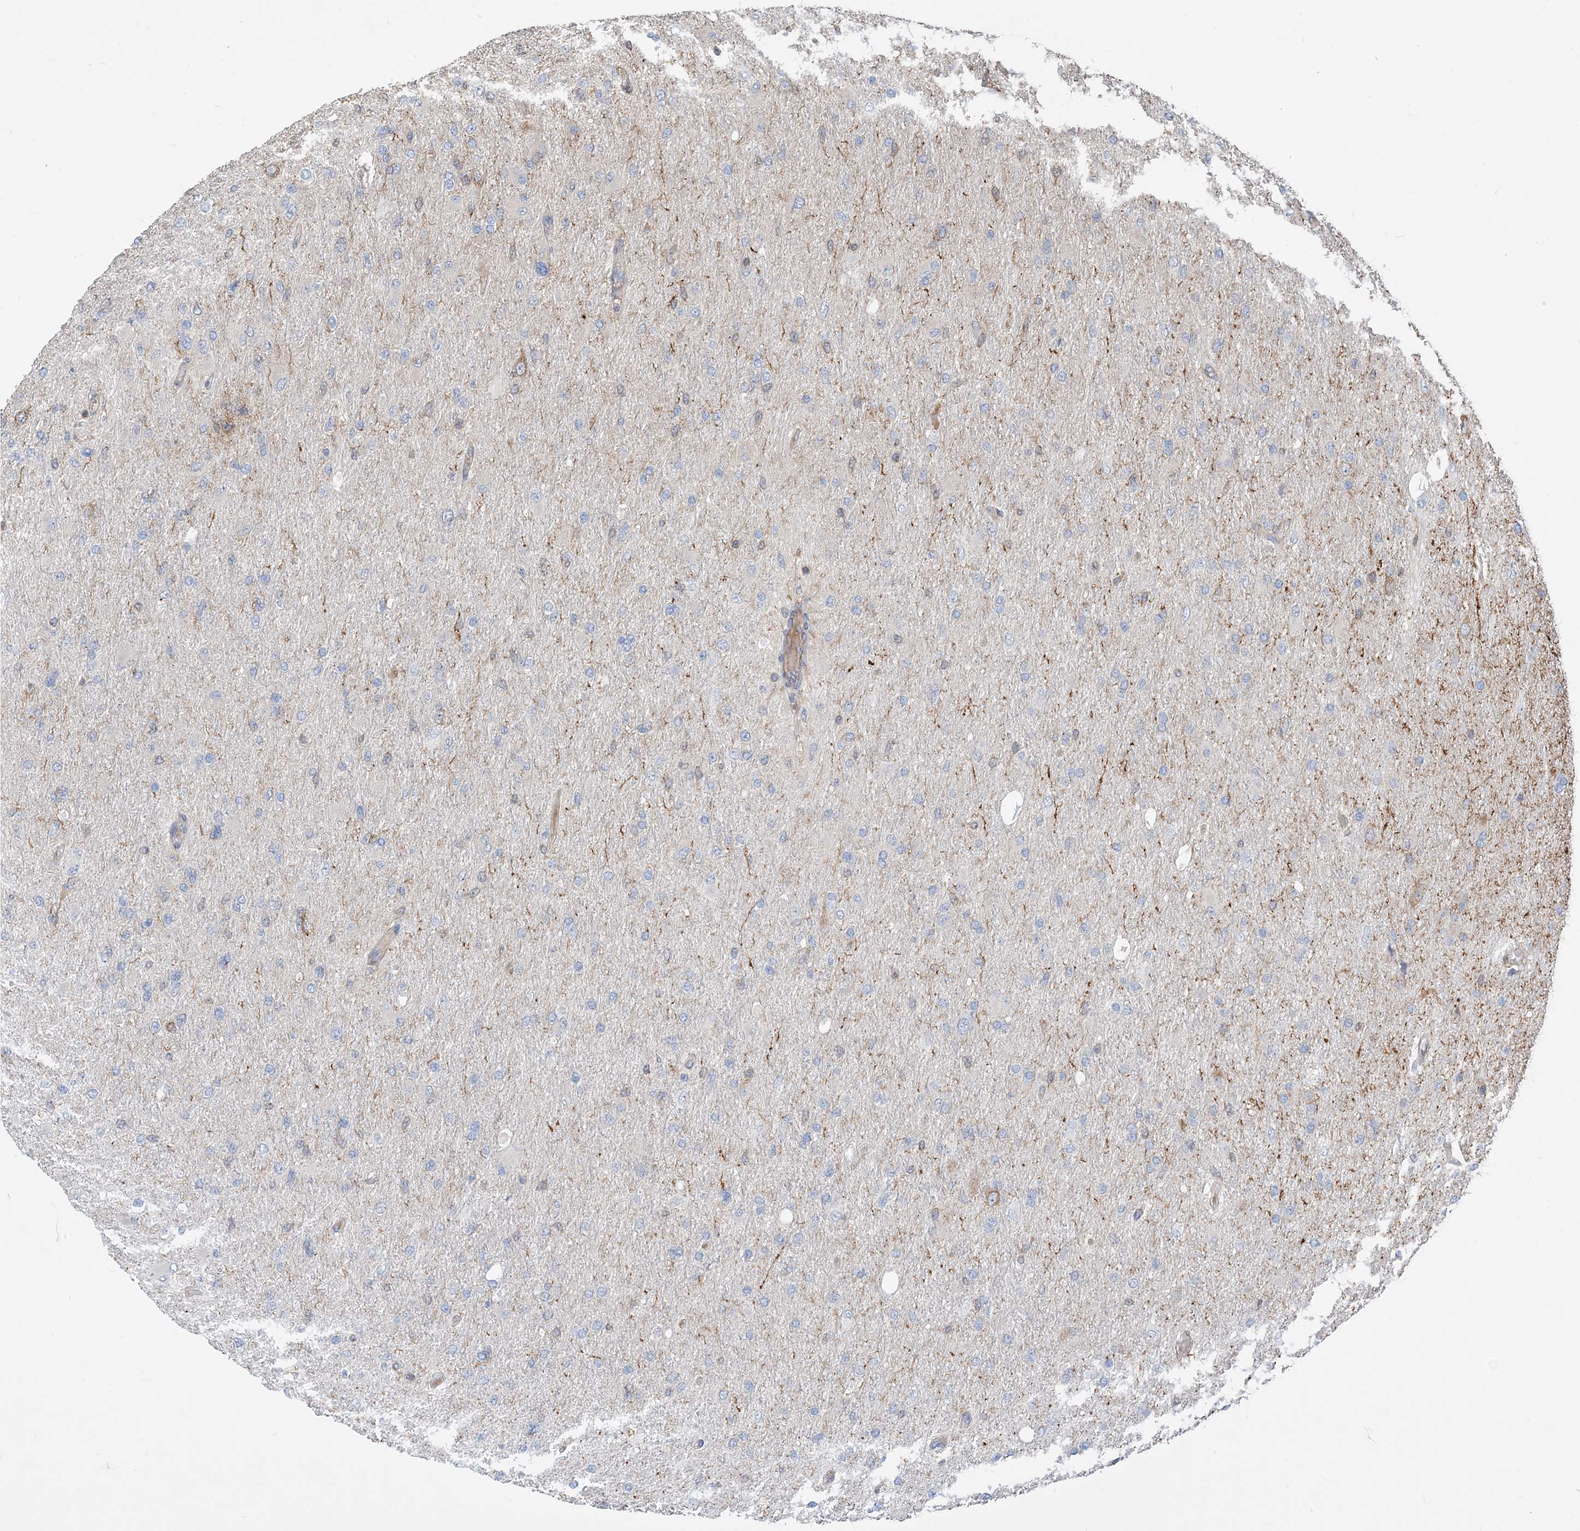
{"staining": {"intensity": "negative", "quantity": "none", "location": "none"}, "tissue": "glioma", "cell_type": "Tumor cells", "image_type": "cancer", "snomed": [{"axis": "morphology", "description": "Glioma, malignant, High grade"}, {"axis": "topography", "description": "Cerebral cortex"}], "caption": "High power microscopy image of an immunohistochemistry (IHC) micrograph of glioma, revealing no significant expression in tumor cells.", "gene": "PARVG", "patient": {"sex": "female", "age": 36}}